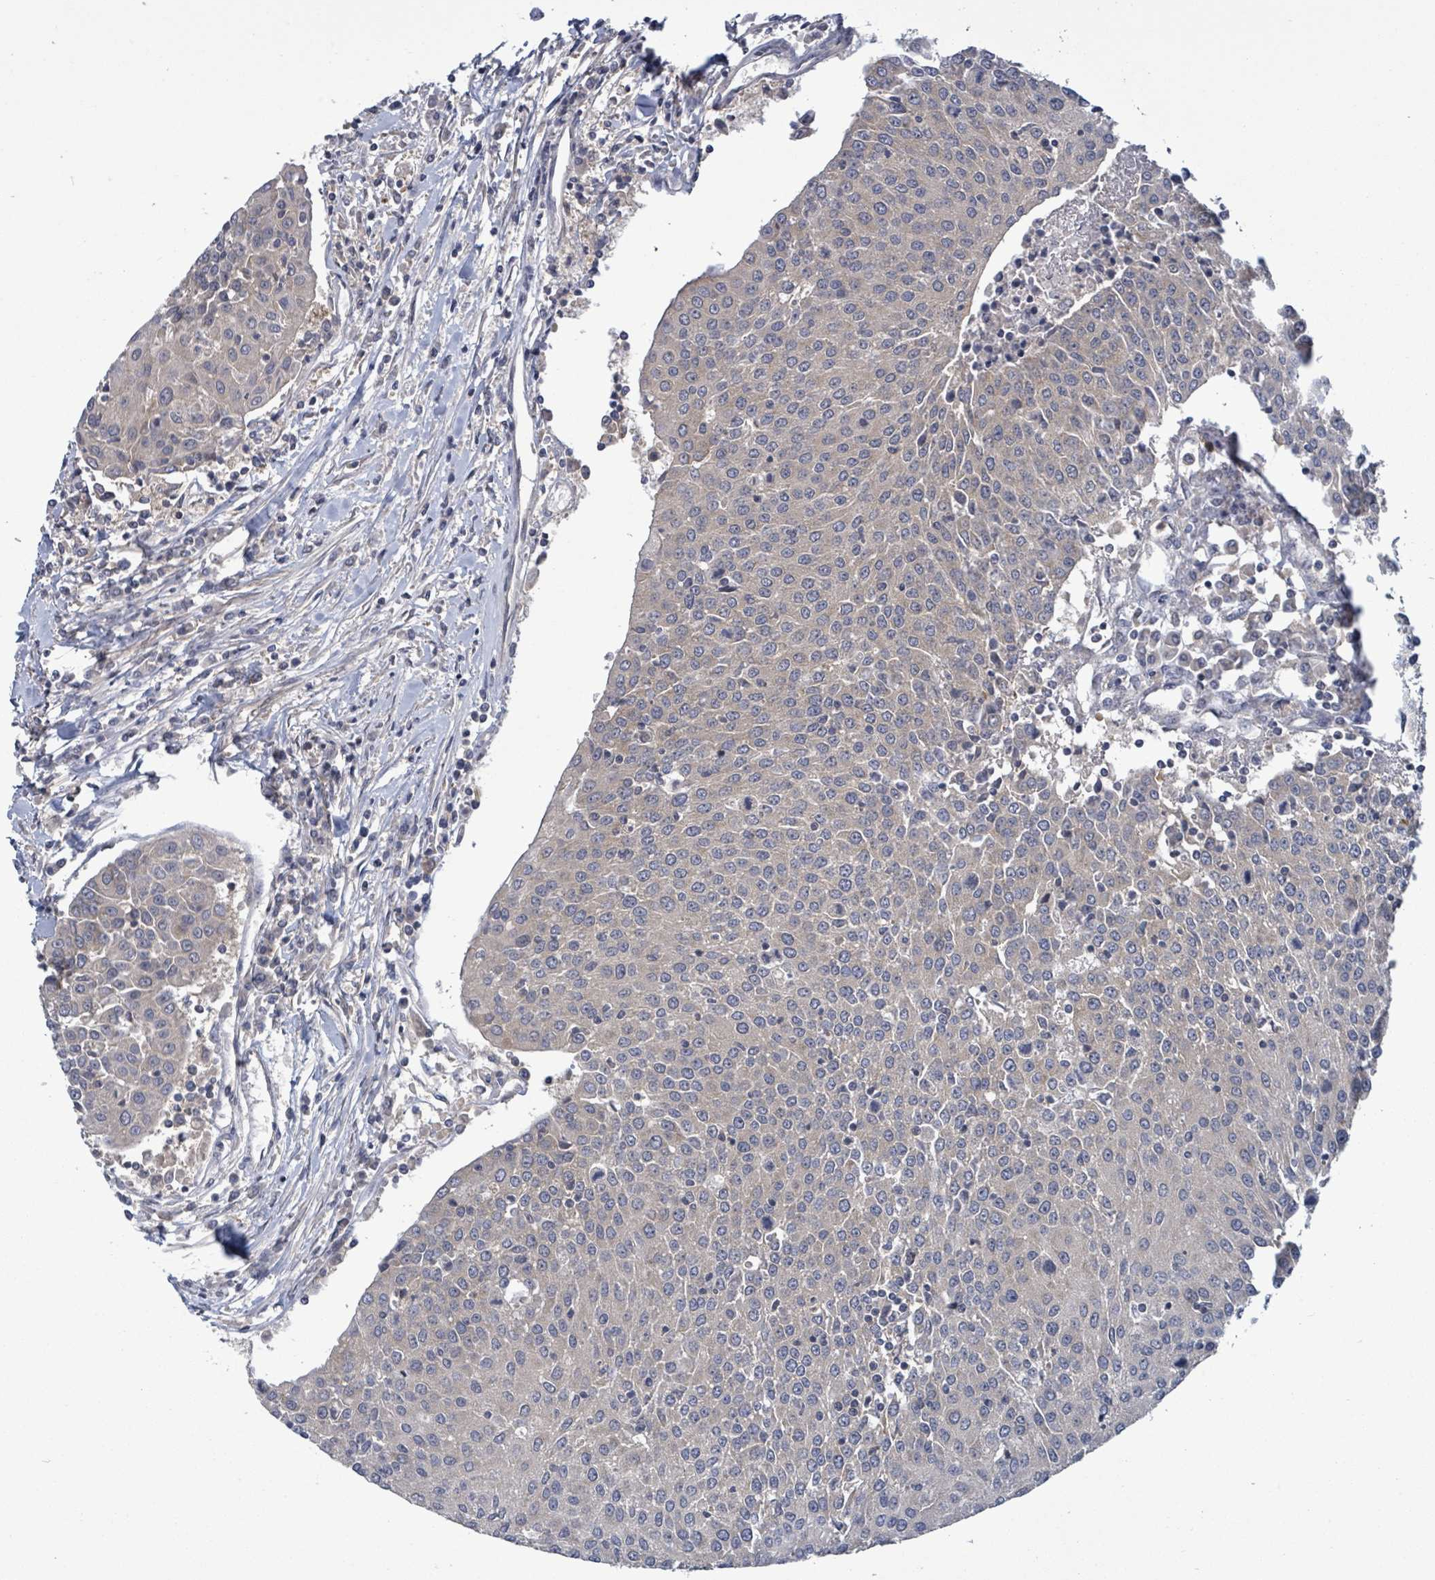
{"staining": {"intensity": "negative", "quantity": "none", "location": "none"}, "tissue": "urothelial cancer", "cell_type": "Tumor cells", "image_type": "cancer", "snomed": [{"axis": "morphology", "description": "Urothelial carcinoma, High grade"}, {"axis": "topography", "description": "Urinary bladder"}], "caption": "A photomicrograph of high-grade urothelial carcinoma stained for a protein demonstrates no brown staining in tumor cells.", "gene": "SERPINE3", "patient": {"sex": "female", "age": 85}}